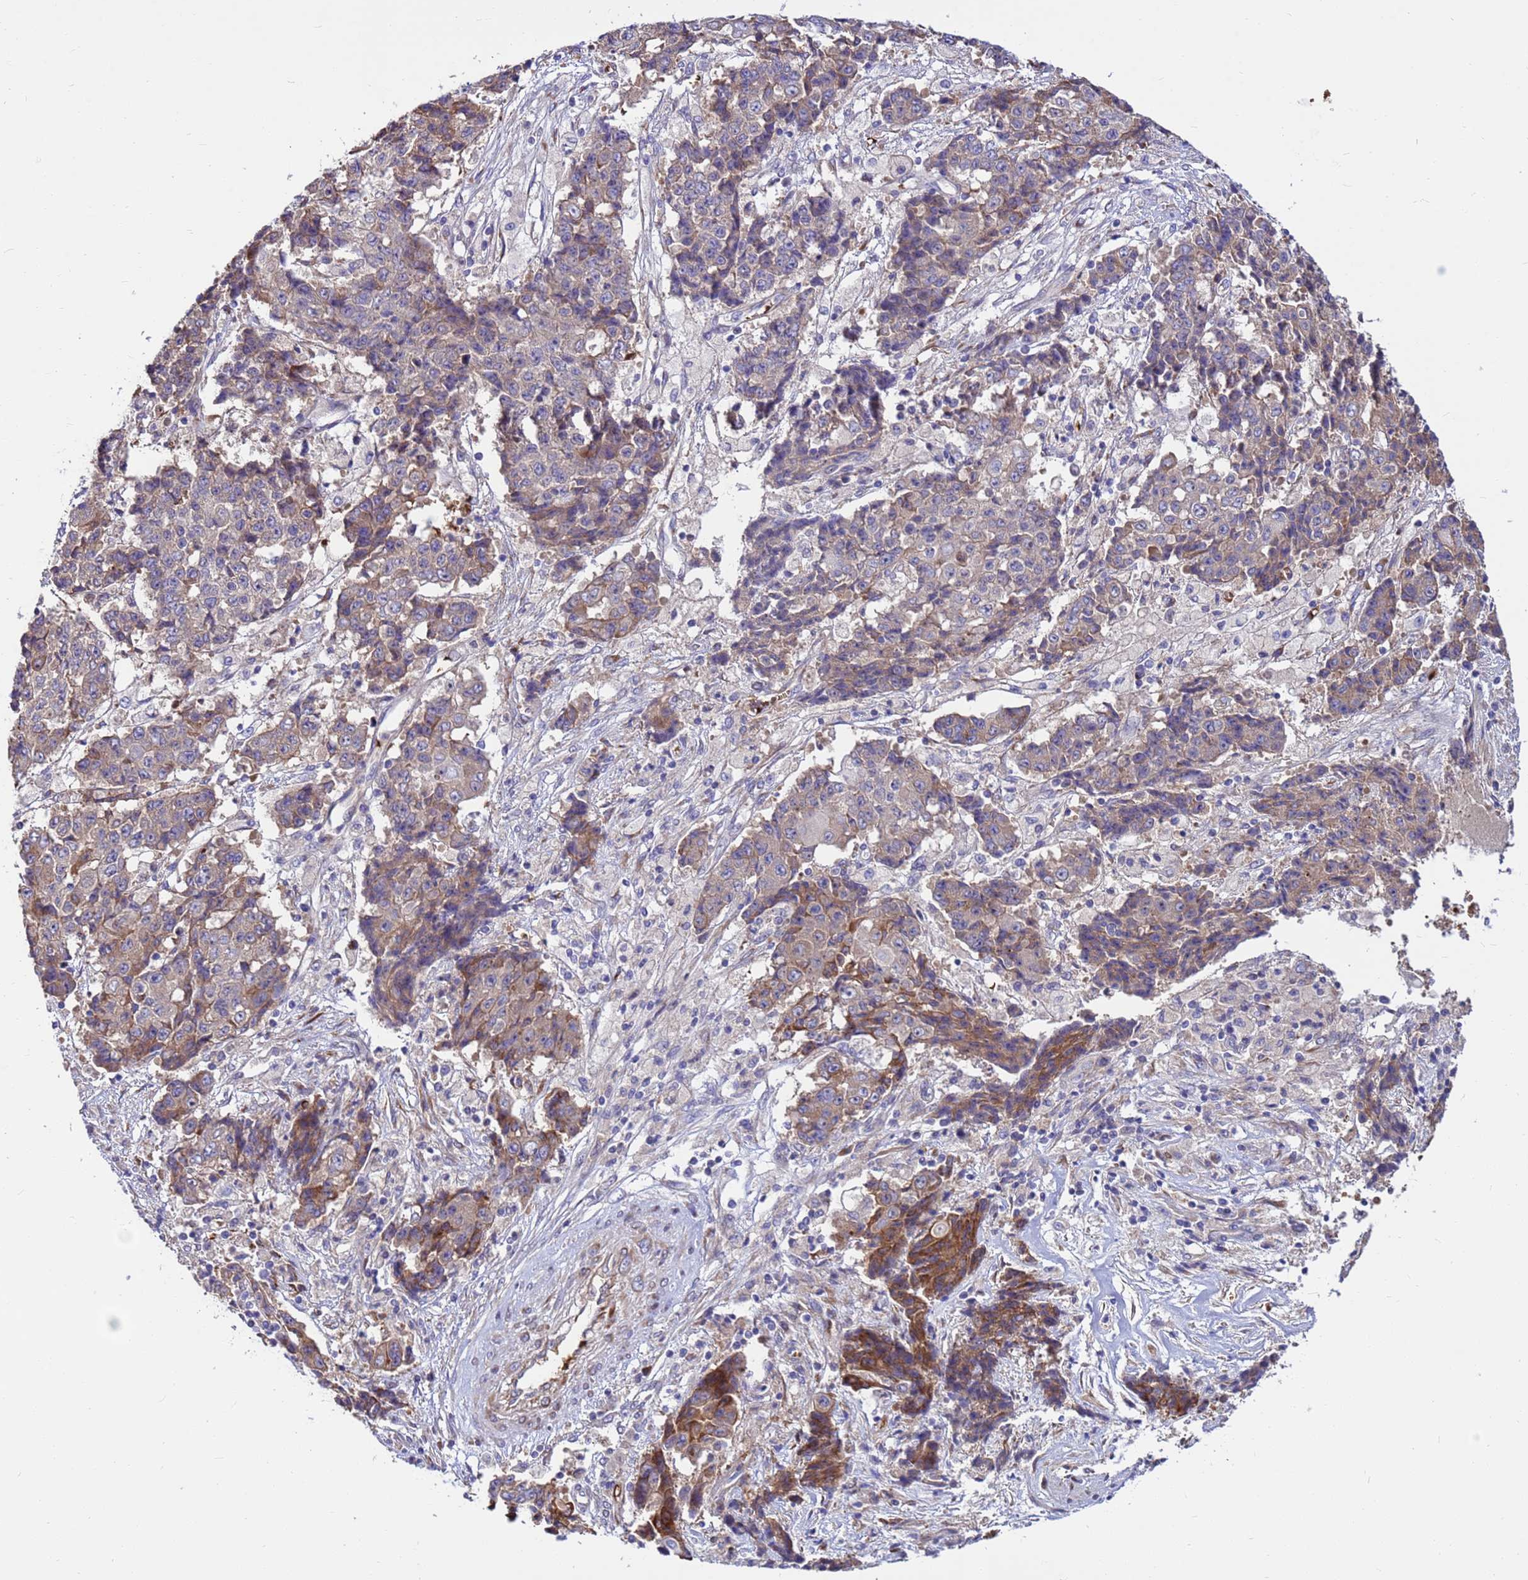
{"staining": {"intensity": "moderate", "quantity": "<25%", "location": "cytoplasmic/membranous"}, "tissue": "ovarian cancer", "cell_type": "Tumor cells", "image_type": "cancer", "snomed": [{"axis": "morphology", "description": "Carcinoma, endometroid"}, {"axis": "topography", "description": "Ovary"}], "caption": "High-magnification brightfield microscopy of ovarian endometroid carcinoma stained with DAB (3,3'-diaminobenzidine) (brown) and counterstained with hematoxylin (blue). tumor cells exhibit moderate cytoplasmic/membranous expression is present in about<25% of cells.", "gene": "ZNF669", "patient": {"sex": "female", "age": 42}}